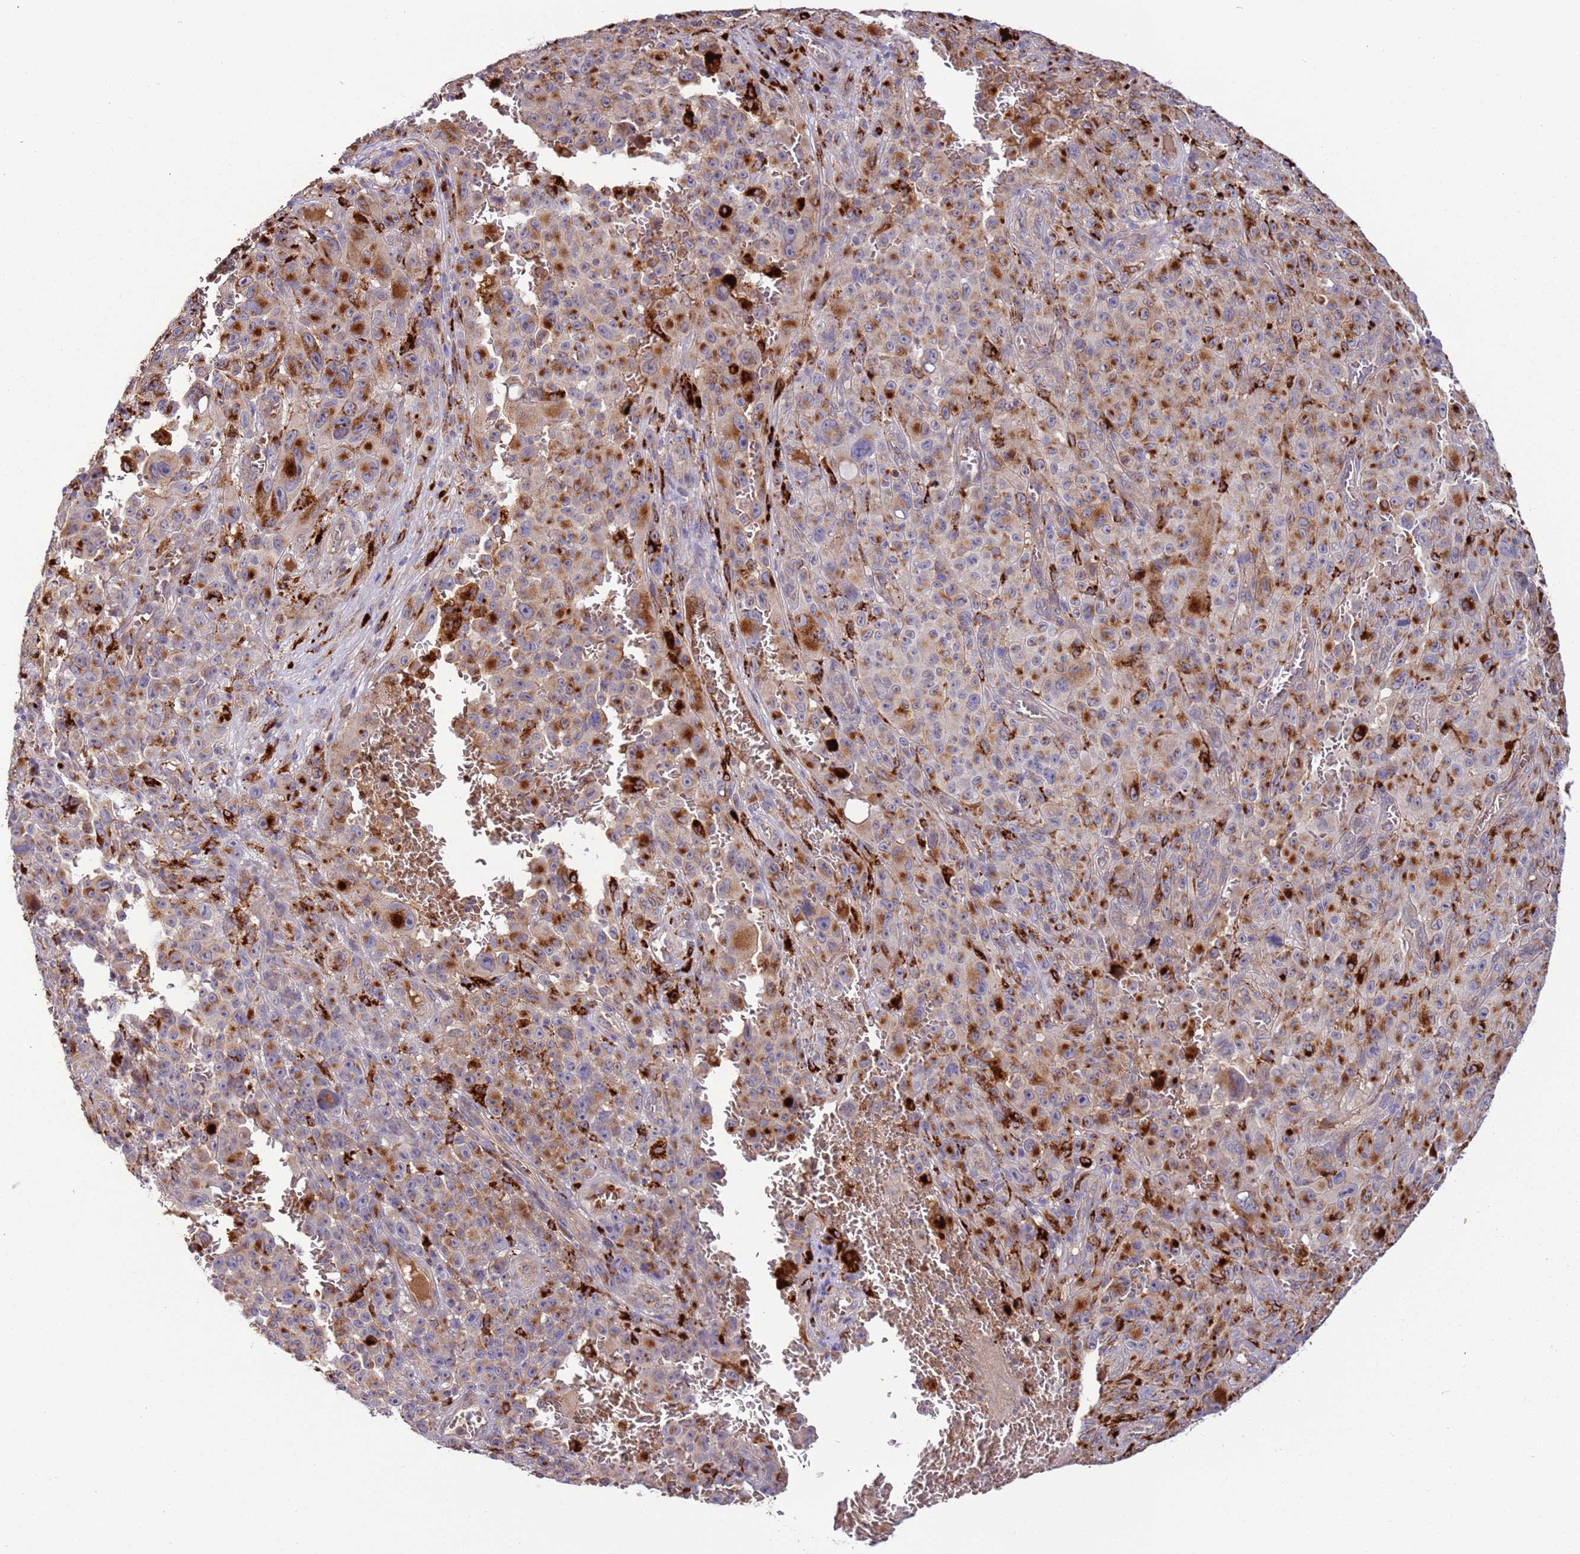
{"staining": {"intensity": "strong", "quantity": ">75%", "location": "cytoplasmic/membranous"}, "tissue": "melanoma", "cell_type": "Tumor cells", "image_type": "cancer", "snomed": [{"axis": "morphology", "description": "Malignant melanoma, NOS"}, {"axis": "topography", "description": "Skin"}], "caption": "This image displays melanoma stained with immunohistochemistry to label a protein in brown. The cytoplasmic/membranous of tumor cells show strong positivity for the protein. Nuclei are counter-stained blue.", "gene": "VPS36", "patient": {"sex": "female", "age": 82}}